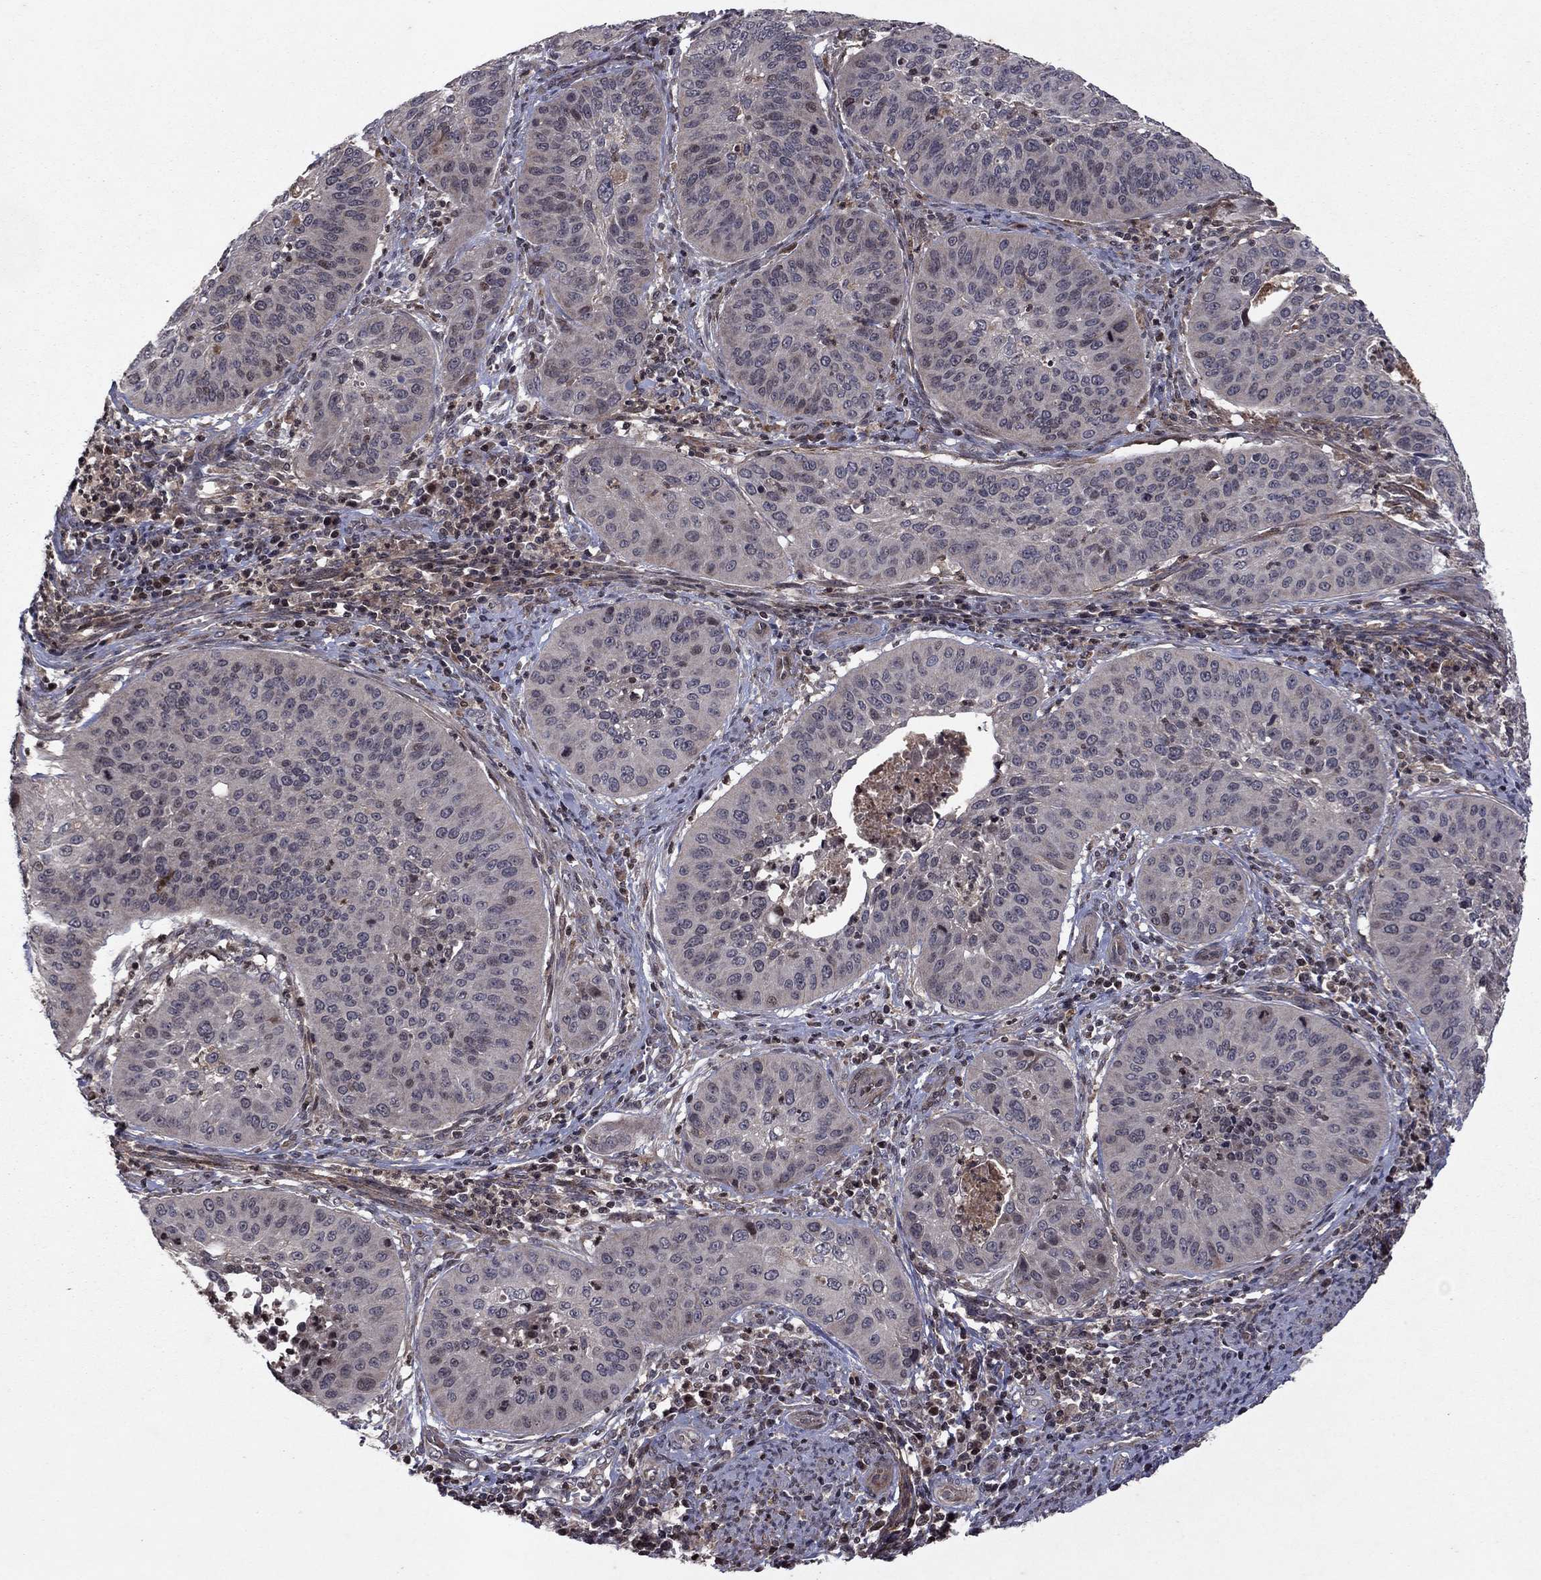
{"staining": {"intensity": "negative", "quantity": "none", "location": "none"}, "tissue": "cervical cancer", "cell_type": "Tumor cells", "image_type": "cancer", "snomed": [{"axis": "morphology", "description": "Normal tissue, NOS"}, {"axis": "morphology", "description": "Squamous cell carcinoma, NOS"}, {"axis": "topography", "description": "Cervix"}], "caption": "Protein analysis of cervical cancer exhibits no significant positivity in tumor cells. Brightfield microscopy of immunohistochemistry stained with DAB (3,3'-diaminobenzidine) (brown) and hematoxylin (blue), captured at high magnification.", "gene": "SORBS1", "patient": {"sex": "female", "age": 39}}